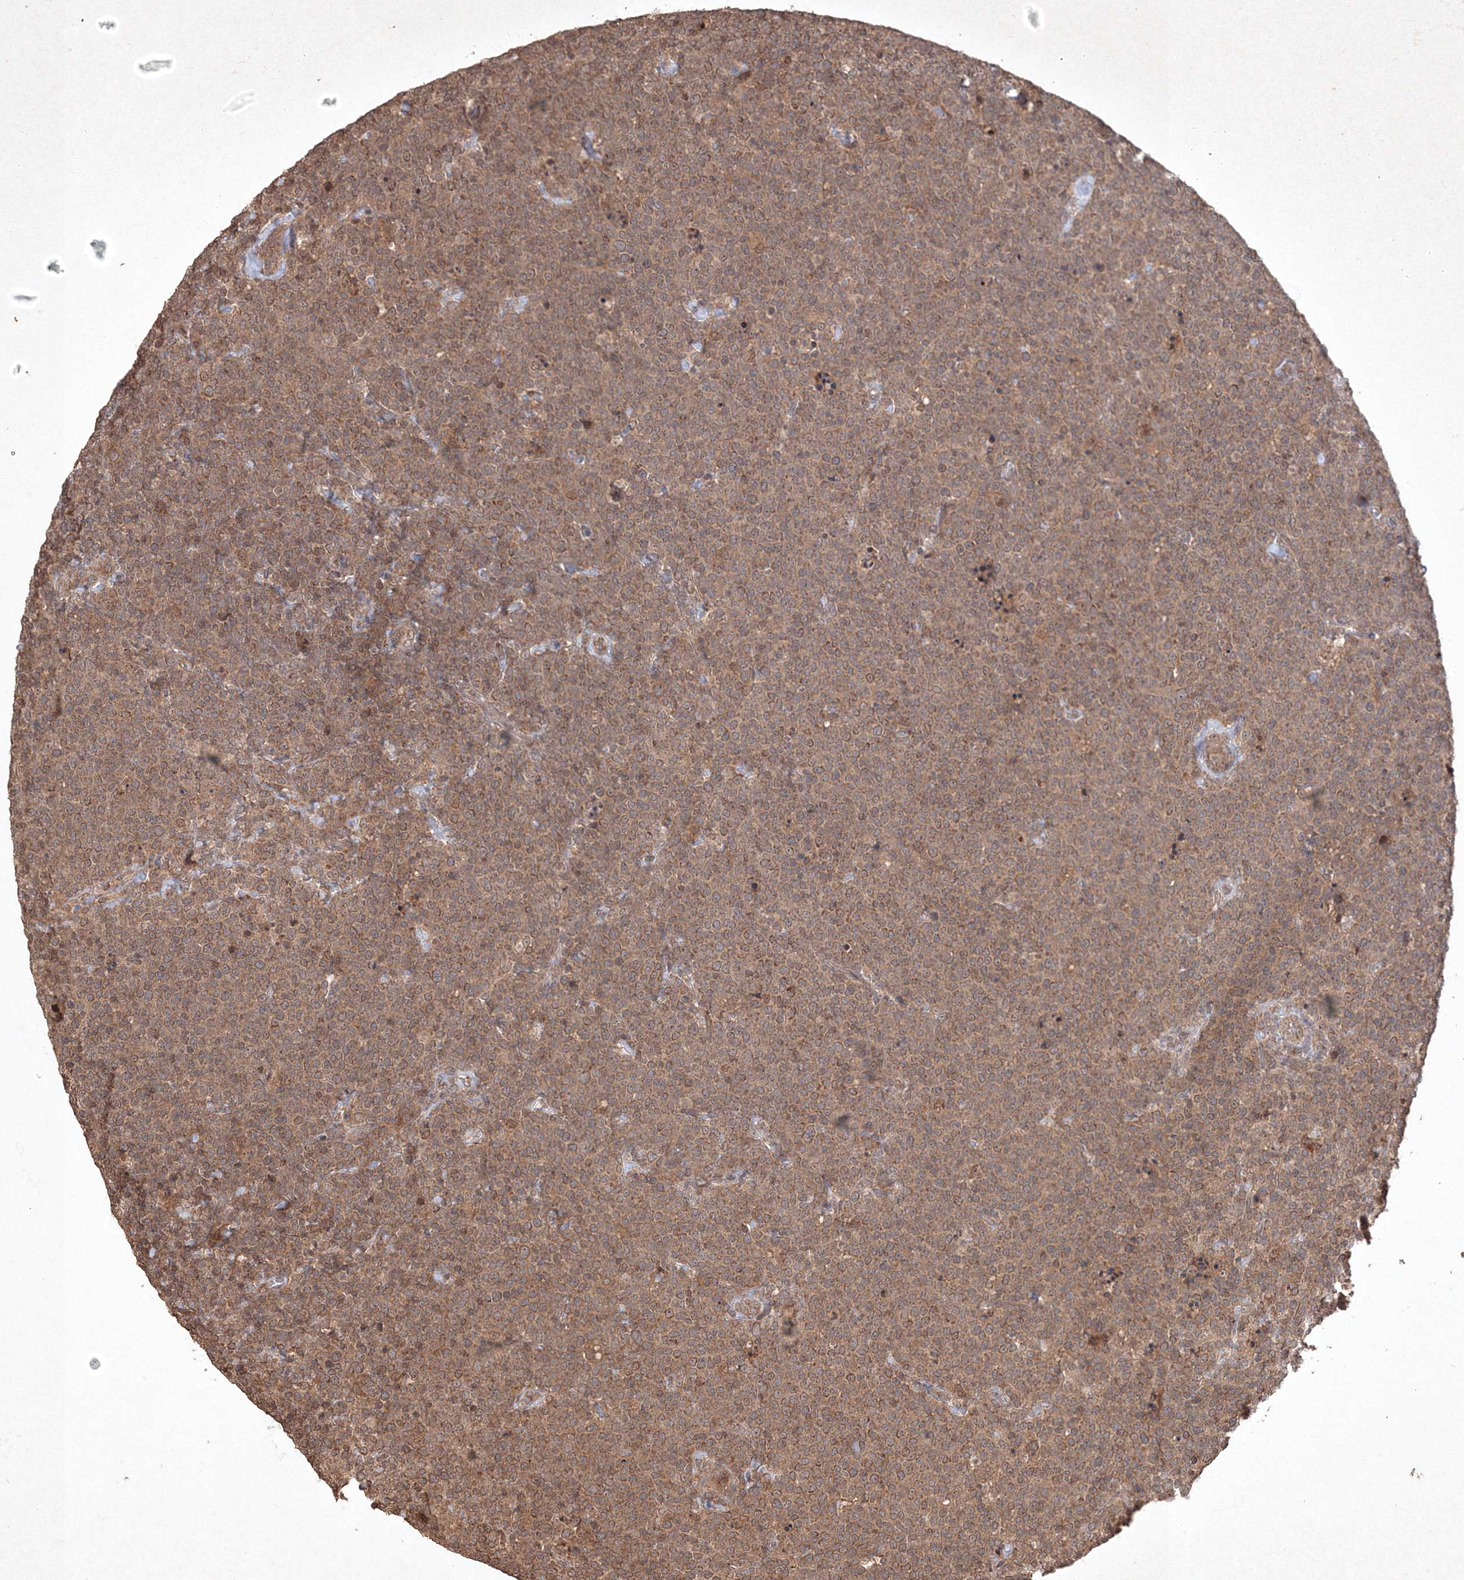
{"staining": {"intensity": "moderate", "quantity": ">75%", "location": "cytoplasmic/membranous"}, "tissue": "lymphoma", "cell_type": "Tumor cells", "image_type": "cancer", "snomed": [{"axis": "morphology", "description": "Malignant lymphoma, non-Hodgkin's type, High grade"}, {"axis": "topography", "description": "Lymph node"}], "caption": "Protein staining shows moderate cytoplasmic/membranous positivity in approximately >75% of tumor cells in malignant lymphoma, non-Hodgkin's type (high-grade). The staining was performed using DAB to visualize the protein expression in brown, while the nuclei were stained in blue with hematoxylin (Magnification: 20x).", "gene": "PELI3", "patient": {"sex": "male", "age": 61}}